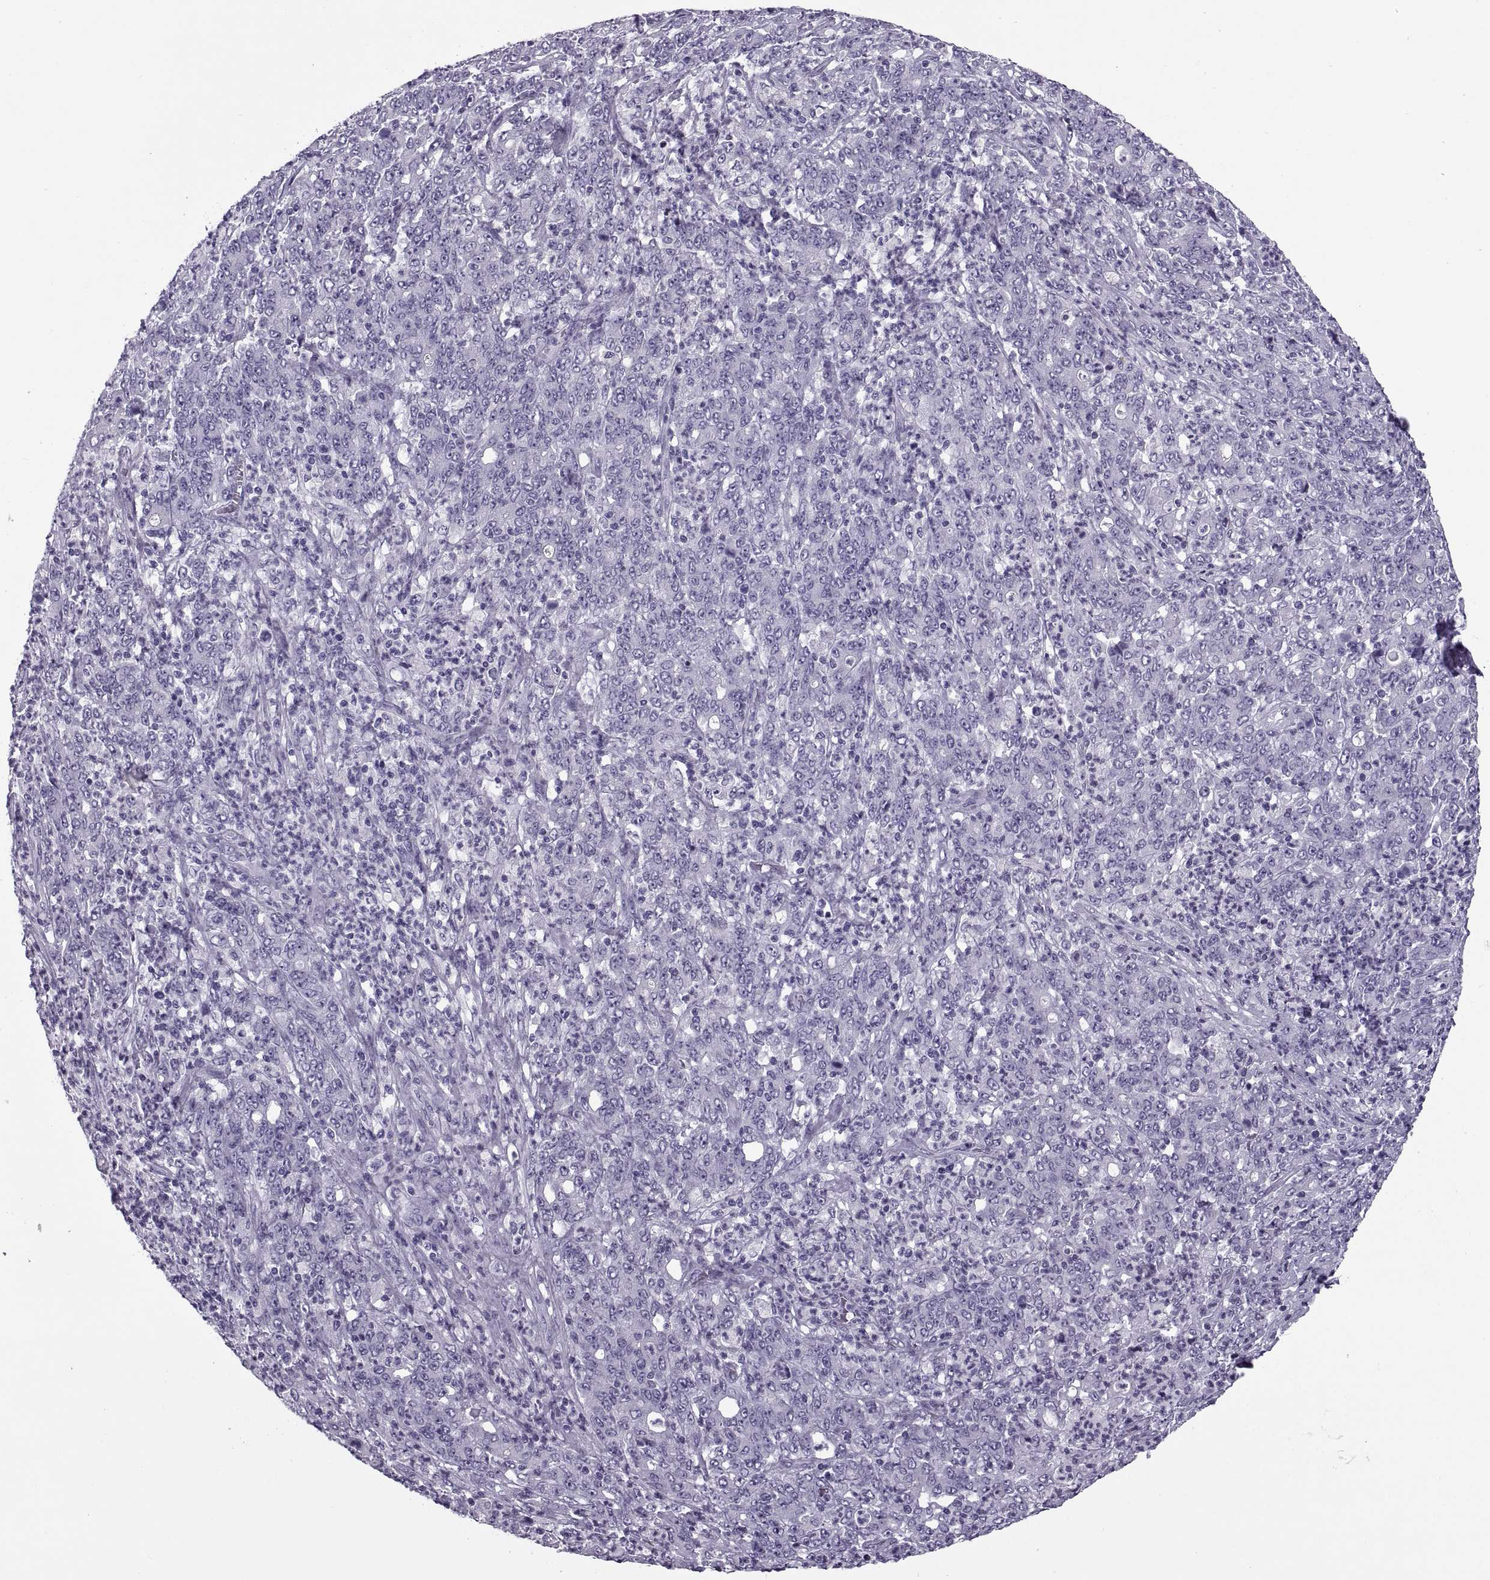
{"staining": {"intensity": "negative", "quantity": "none", "location": "none"}, "tissue": "stomach cancer", "cell_type": "Tumor cells", "image_type": "cancer", "snomed": [{"axis": "morphology", "description": "Adenocarcinoma, NOS"}, {"axis": "topography", "description": "Stomach, lower"}], "caption": "High power microscopy photomicrograph of an immunohistochemistry photomicrograph of stomach adenocarcinoma, revealing no significant positivity in tumor cells.", "gene": "RLBP1", "patient": {"sex": "female", "age": 71}}